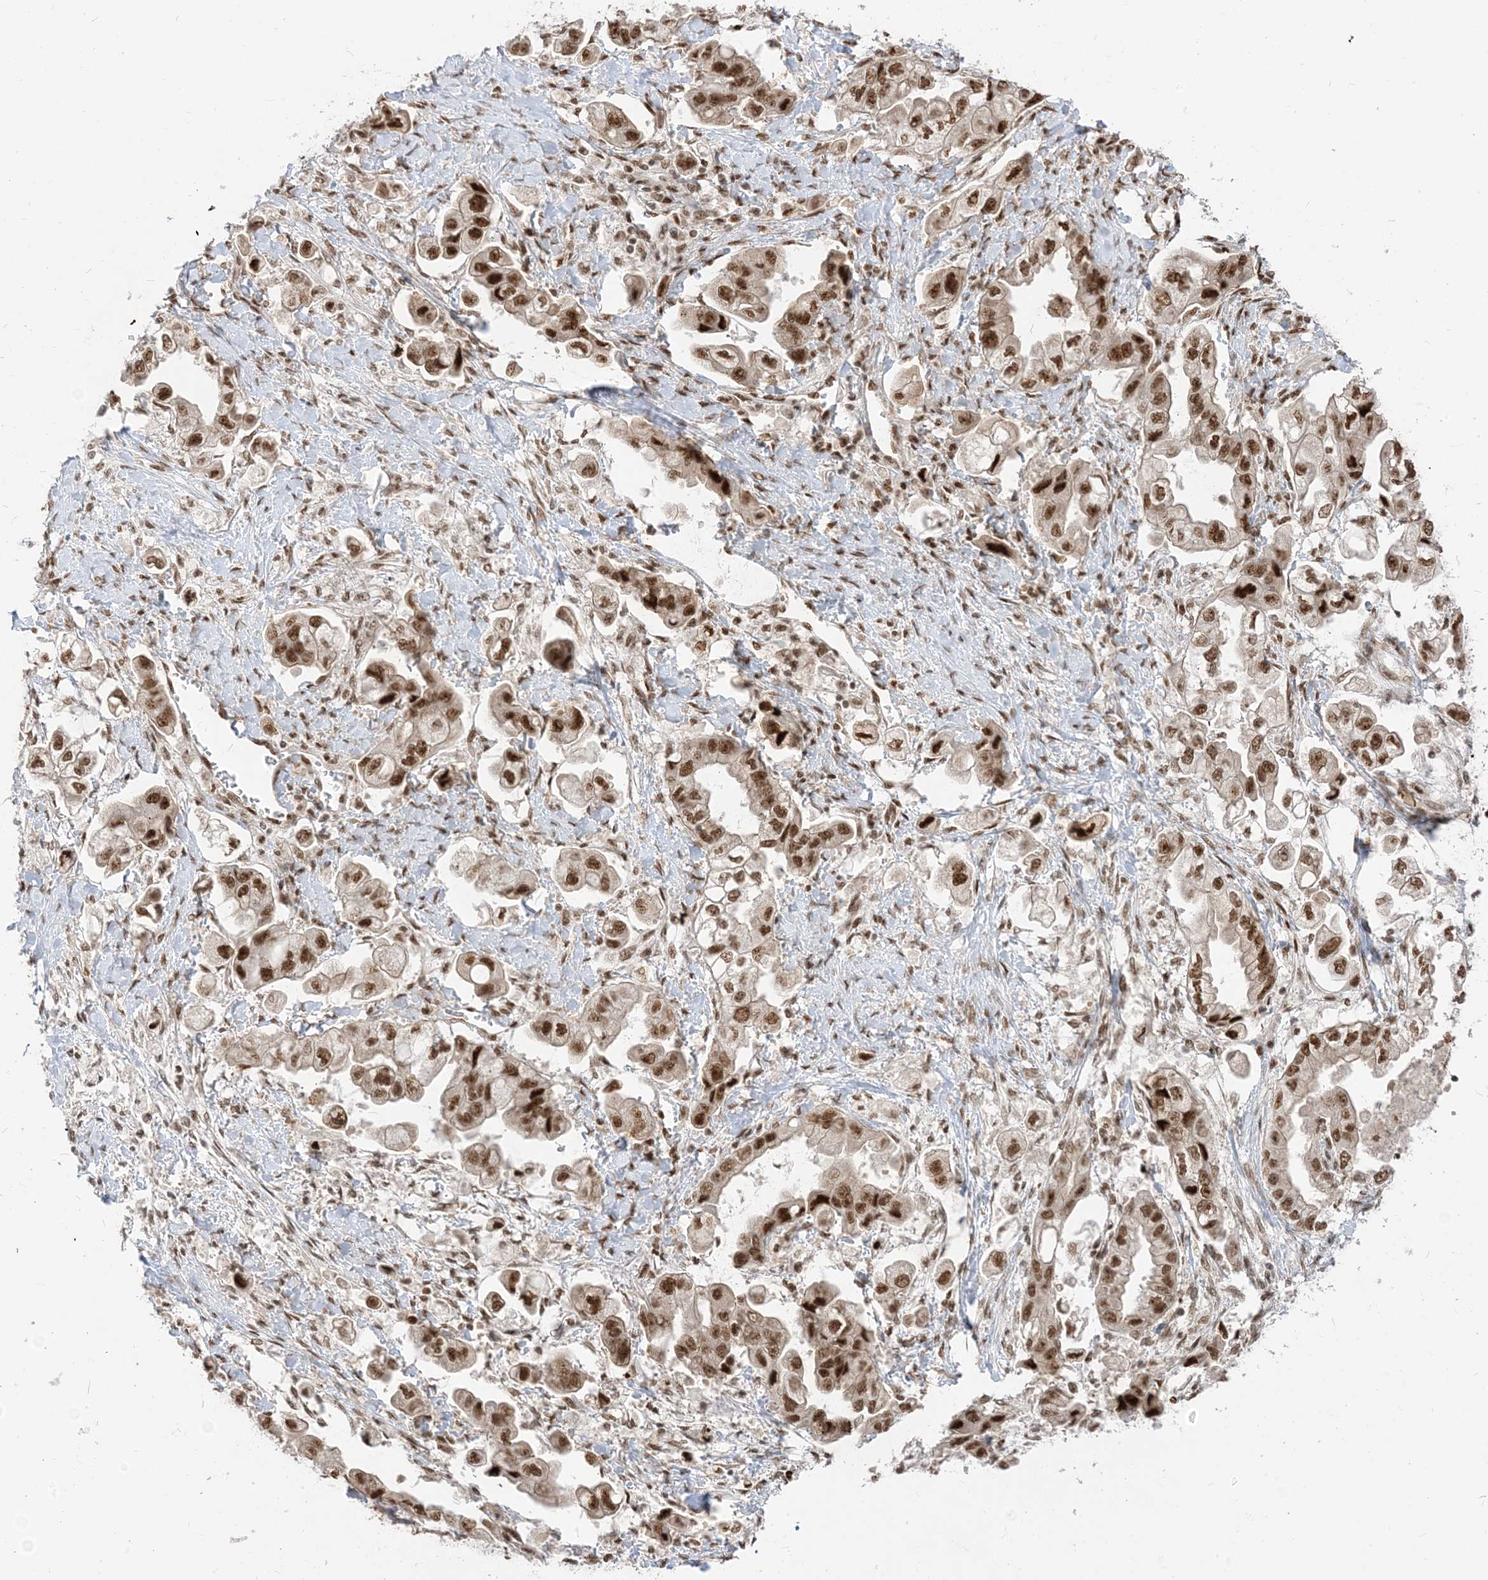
{"staining": {"intensity": "strong", "quantity": ">75%", "location": "nuclear"}, "tissue": "stomach cancer", "cell_type": "Tumor cells", "image_type": "cancer", "snomed": [{"axis": "morphology", "description": "Adenocarcinoma, NOS"}, {"axis": "topography", "description": "Stomach"}], "caption": "There is high levels of strong nuclear positivity in tumor cells of adenocarcinoma (stomach), as demonstrated by immunohistochemical staining (brown color).", "gene": "ARGLU1", "patient": {"sex": "male", "age": 62}}